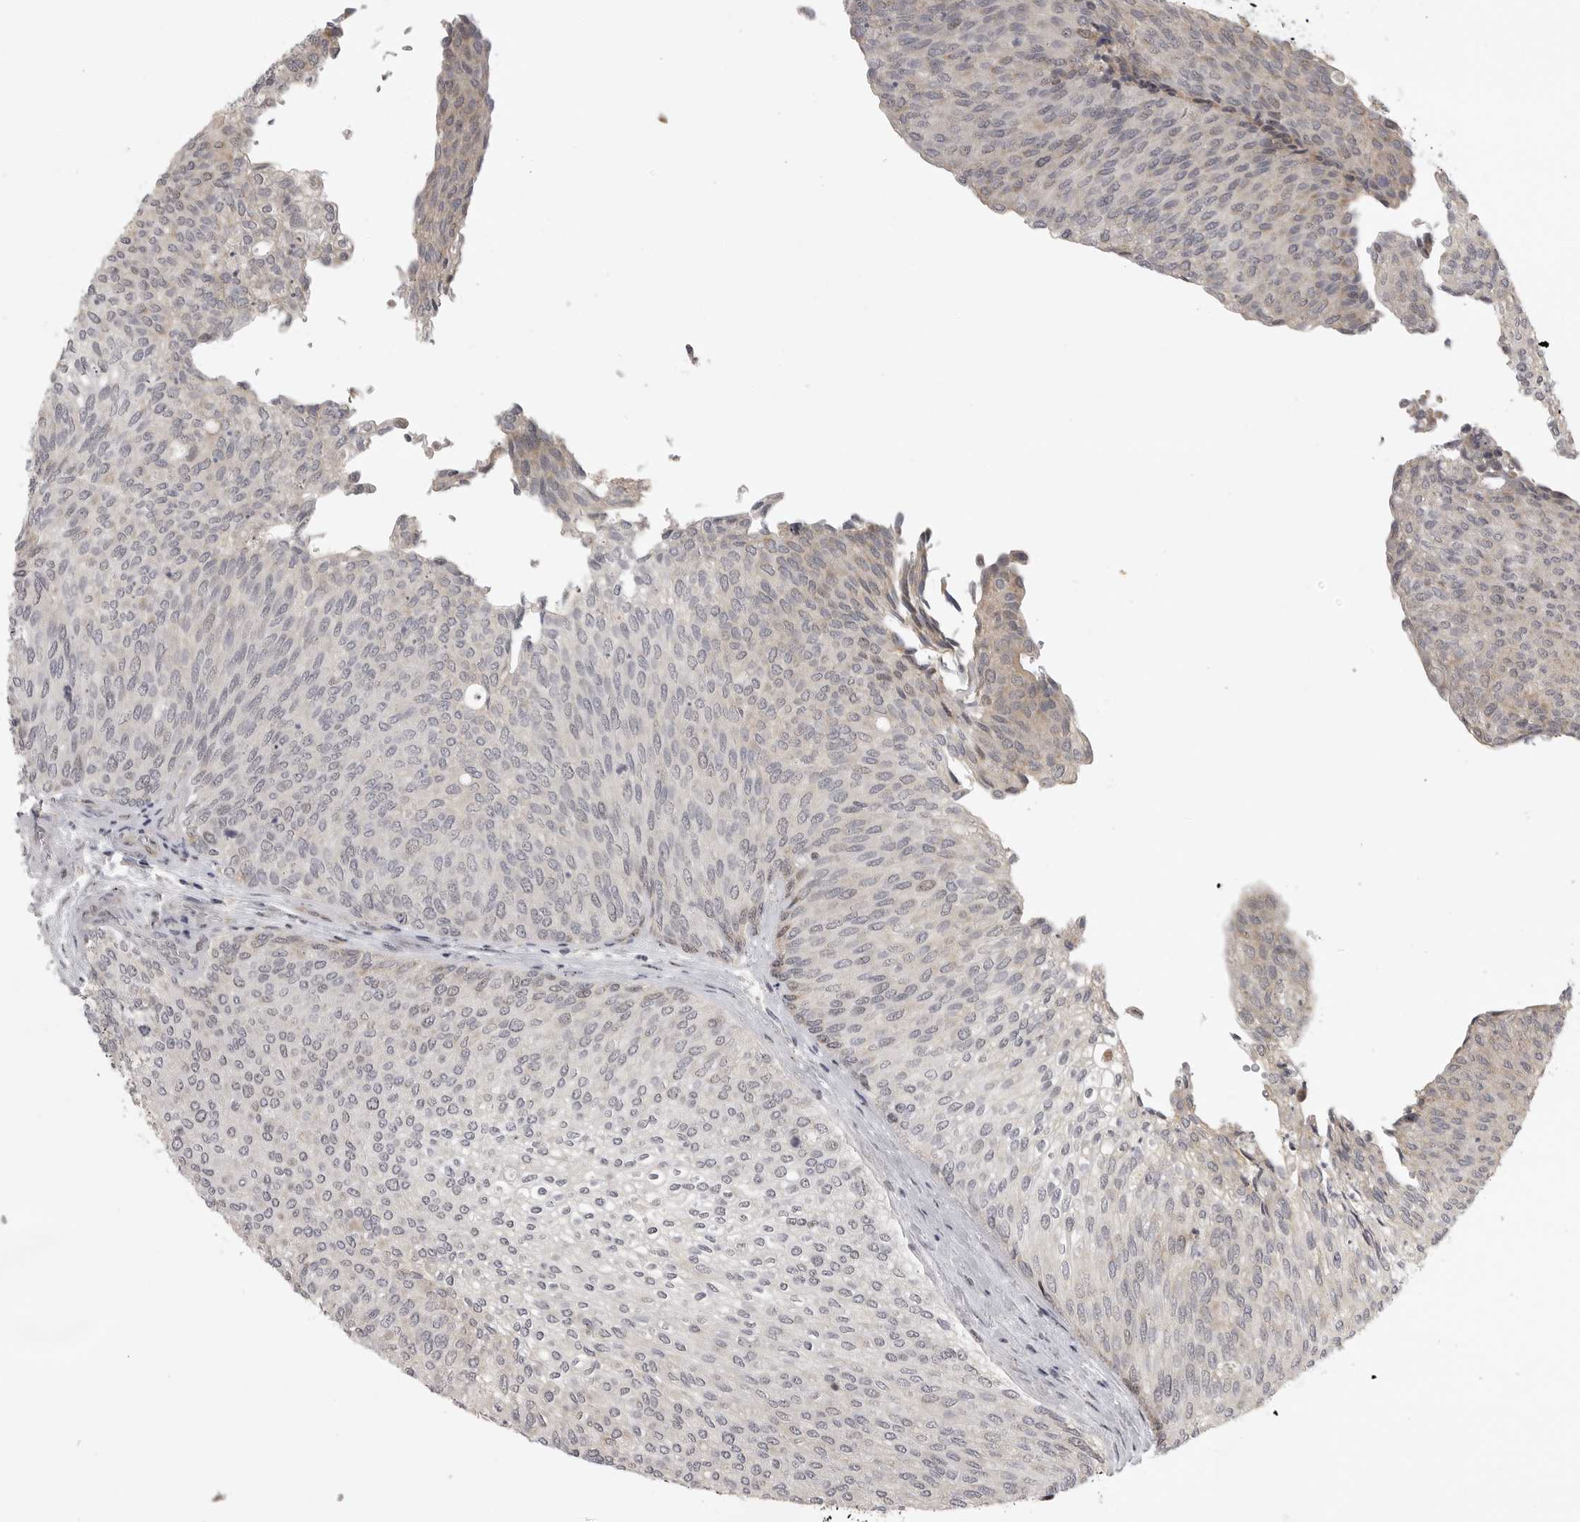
{"staining": {"intensity": "weak", "quantity": "<25%", "location": "cytoplasmic/membranous"}, "tissue": "urothelial cancer", "cell_type": "Tumor cells", "image_type": "cancer", "snomed": [{"axis": "morphology", "description": "Urothelial carcinoma, Low grade"}, {"axis": "topography", "description": "Urinary bladder"}], "caption": "Immunohistochemical staining of human low-grade urothelial carcinoma reveals no significant staining in tumor cells. (Stains: DAB (3,3'-diaminobenzidine) IHC with hematoxylin counter stain, Microscopy: brightfield microscopy at high magnification).", "gene": "POLE2", "patient": {"sex": "female", "age": 79}}